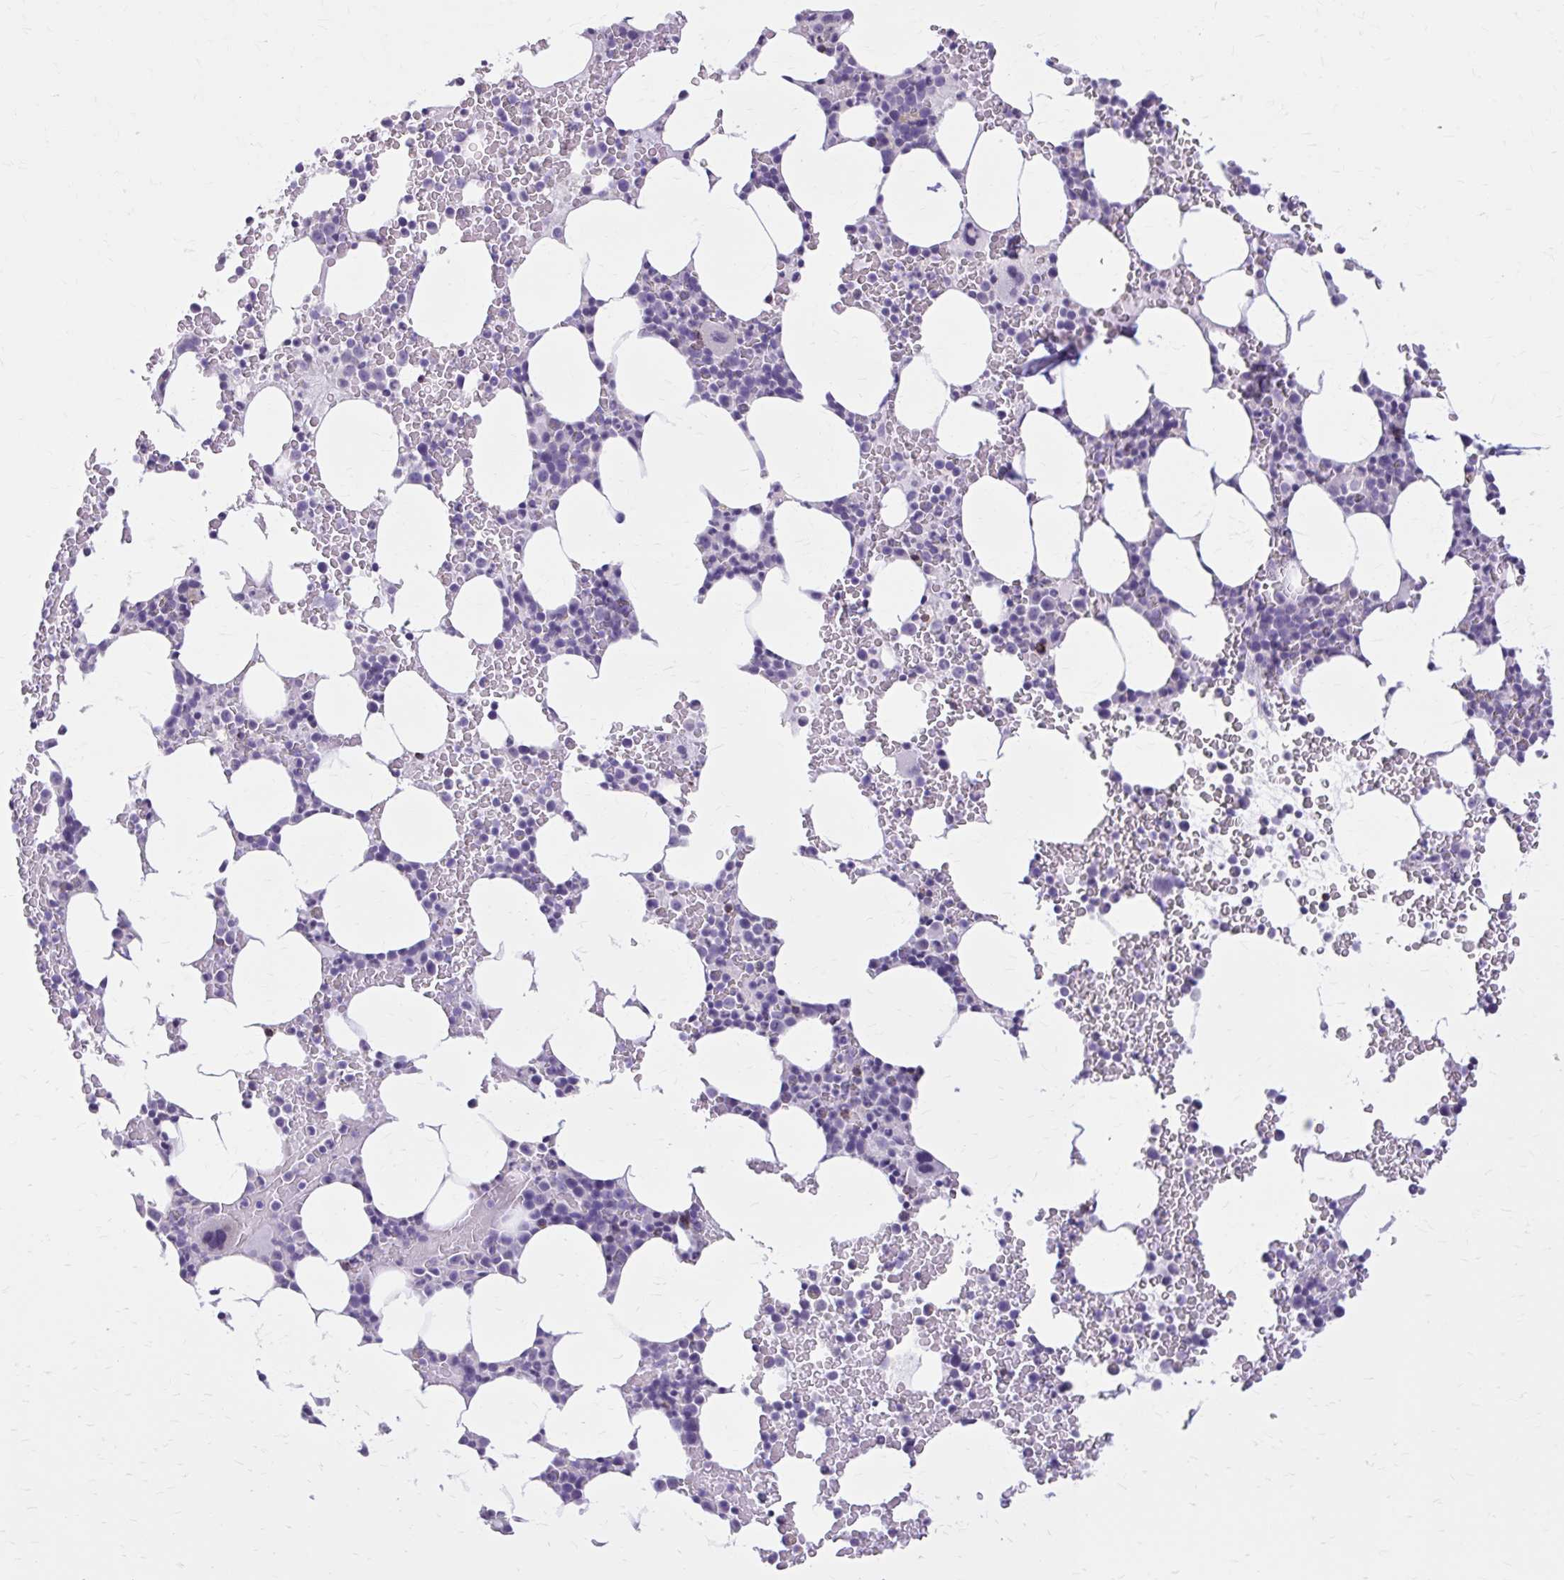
{"staining": {"intensity": "negative", "quantity": "none", "location": "none"}, "tissue": "bone marrow", "cell_type": "Hematopoietic cells", "image_type": "normal", "snomed": [{"axis": "morphology", "description": "Normal tissue, NOS"}, {"axis": "topography", "description": "Bone marrow"}], "caption": "Immunohistochemistry (IHC) image of benign bone marrow: human bone marrow stained with DAB (3,3'-diaminobenzidine) shows no significant protein positivity in hematopoietic cells. (DAB (3,3'-diaminobenzidine) IHC visualized using brightfield microscopy, high magnification).", "gene": "OR4B1", "patient": {"sex": "female", "age": 62}}